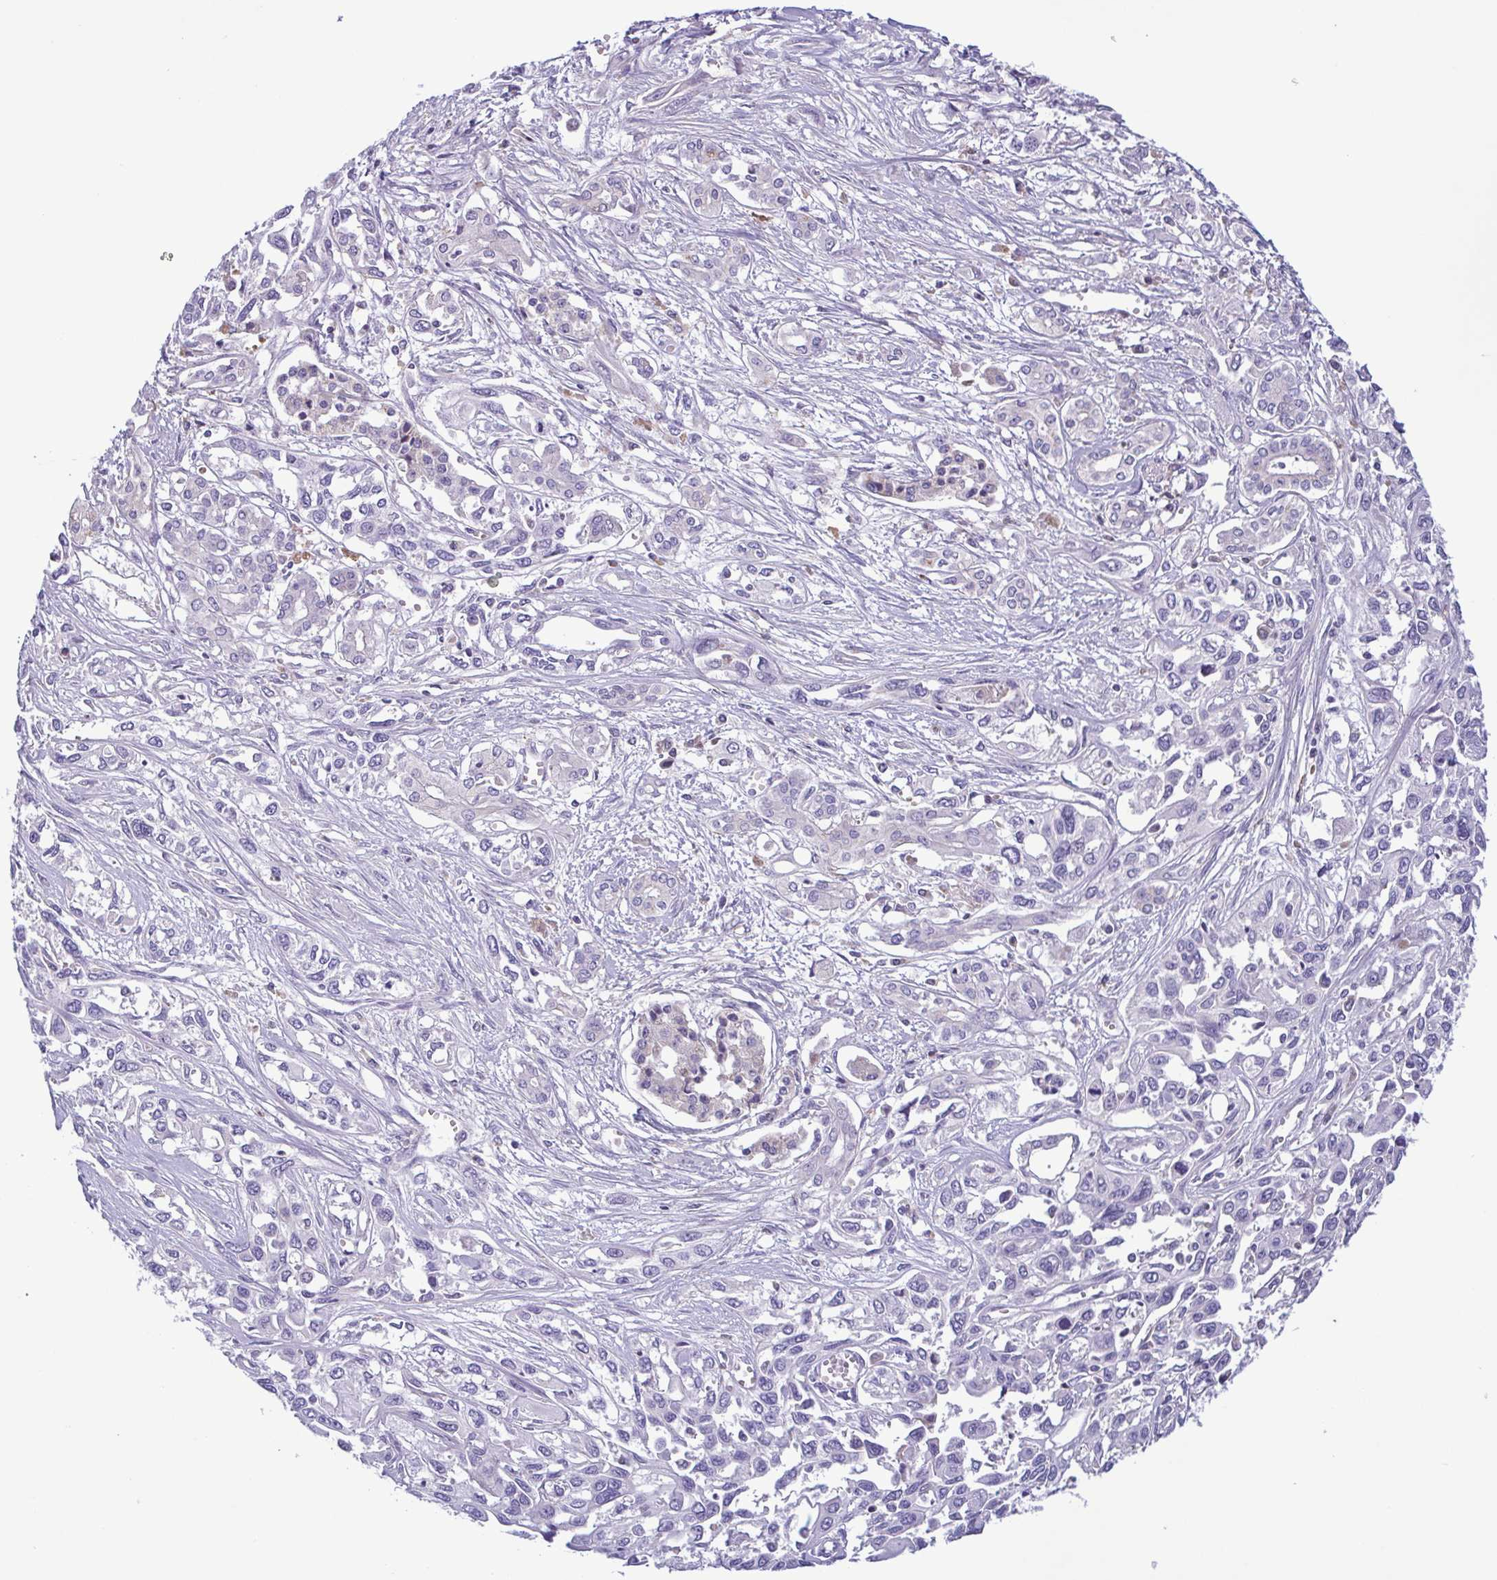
{"staining": {"intensity": "negative", "quantity": "none", "location": "none"}, "tissue": "pancreatic cancer", "cell_type": "Tumor cells", "image_type": "cancer", "snomed": [{"axis": "morphology", "description": "Adenocarcinoma, NOS"}, {"axis": "topography", "description": "Pancreas"}], "caption": "Pancreatic cancer (adenocarcinoma) was stained to show a protein in brown. There is no significant positivity in tumor cells. (DAB (3,3'-diaminobenzidine) immunohistochemistry (IHC) with hematoxylin counter stain).", "gene": "F13B", "patient": {"sex": "female", "age": 55}}